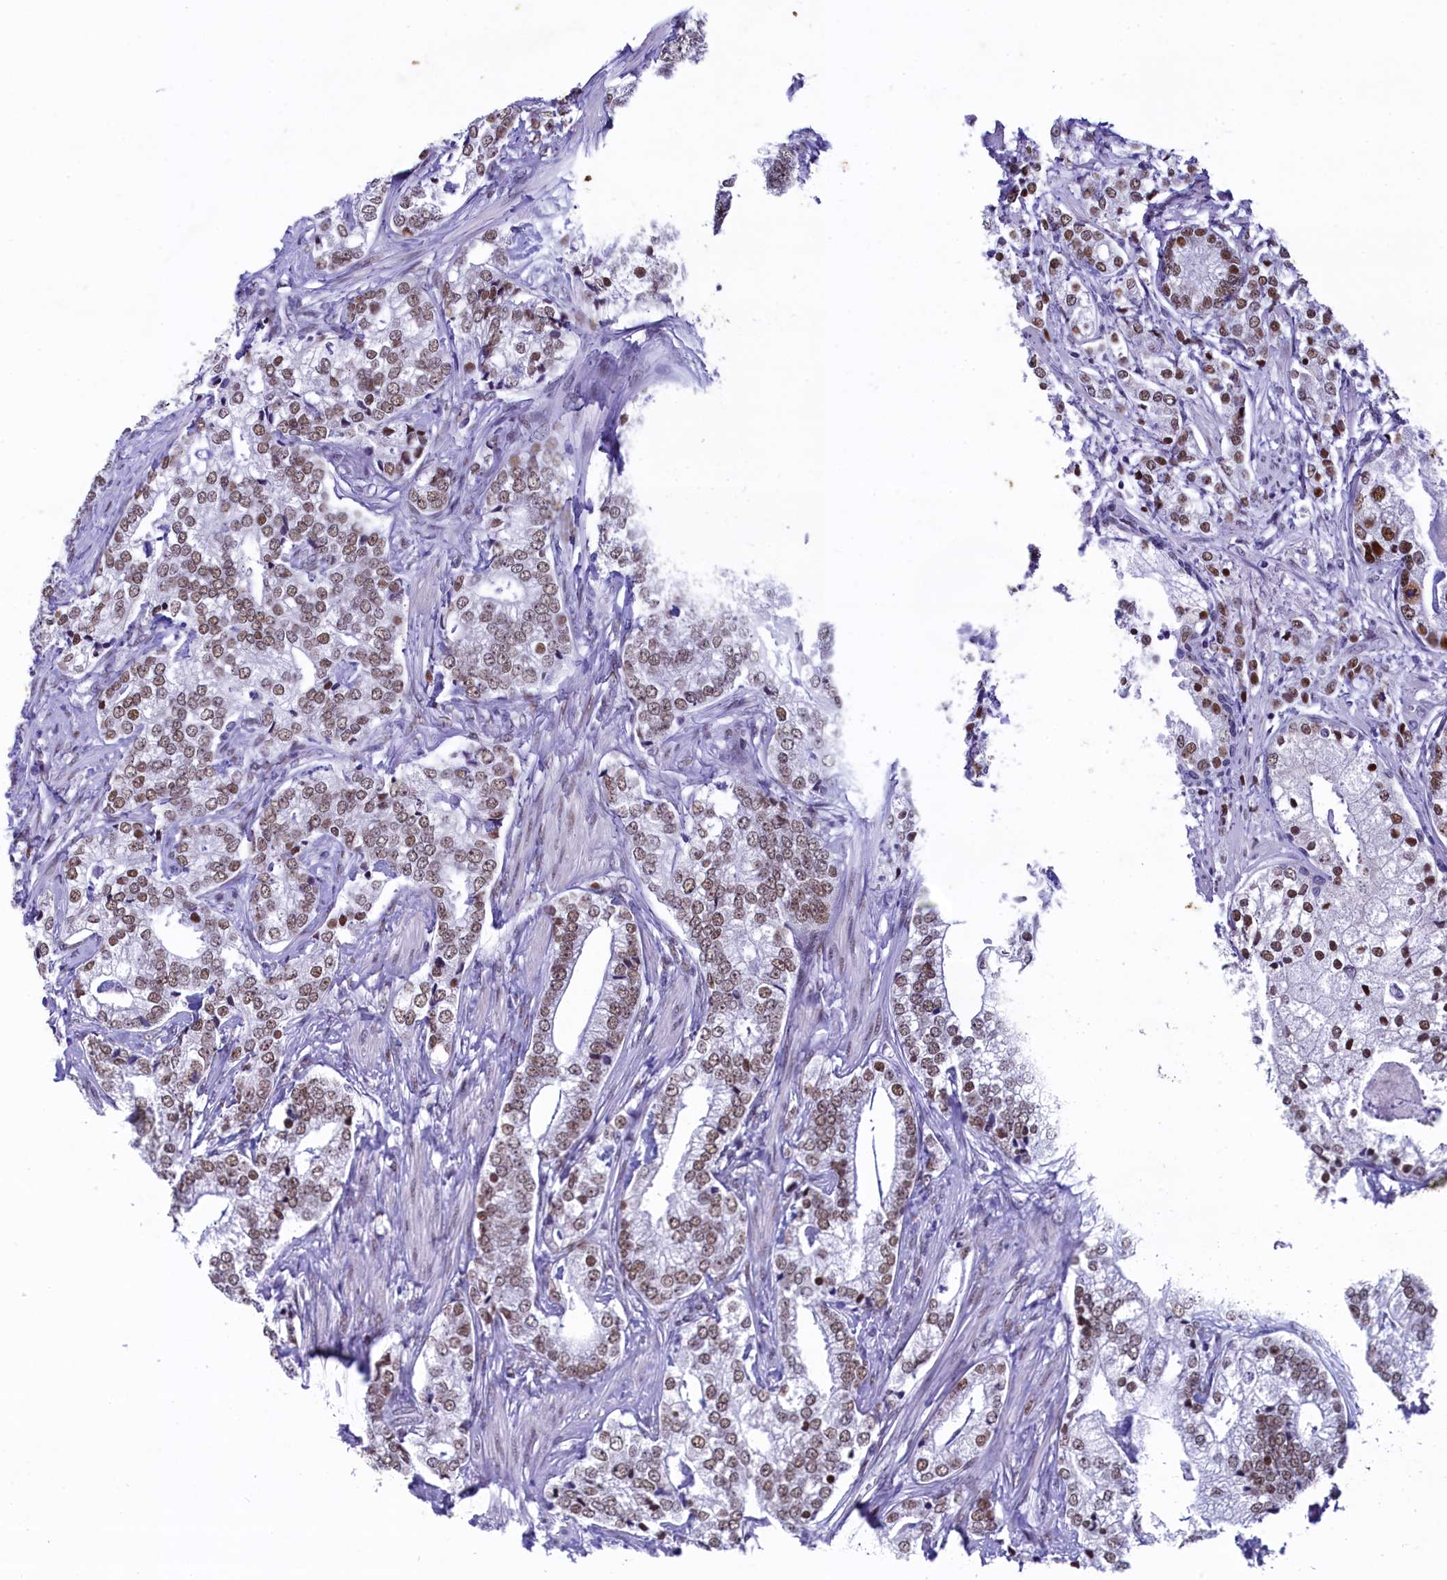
{"staining": {"intensity": "strong", "quantity": "25%-75%", "location": "nuclear"}, "tissue": "prostate cancer", "cell_type": "Tumor cells", "image_type": "cancer", "snomed": [{"axis": "morphology", "description": "Adenocarcinoma, High grade"}, {"axis": "topography", "description": "Prostate"}], "caption": "Protein staining exhibits strong nuclear staining in approximately 25%-75% of tumor cells in prostate cancer (high-grade adenocarcinoma). (IHC, brightfield microscopy, high magnification).", "gene": "SUGP2", "patient": {"sex": "male", "age": 69}}